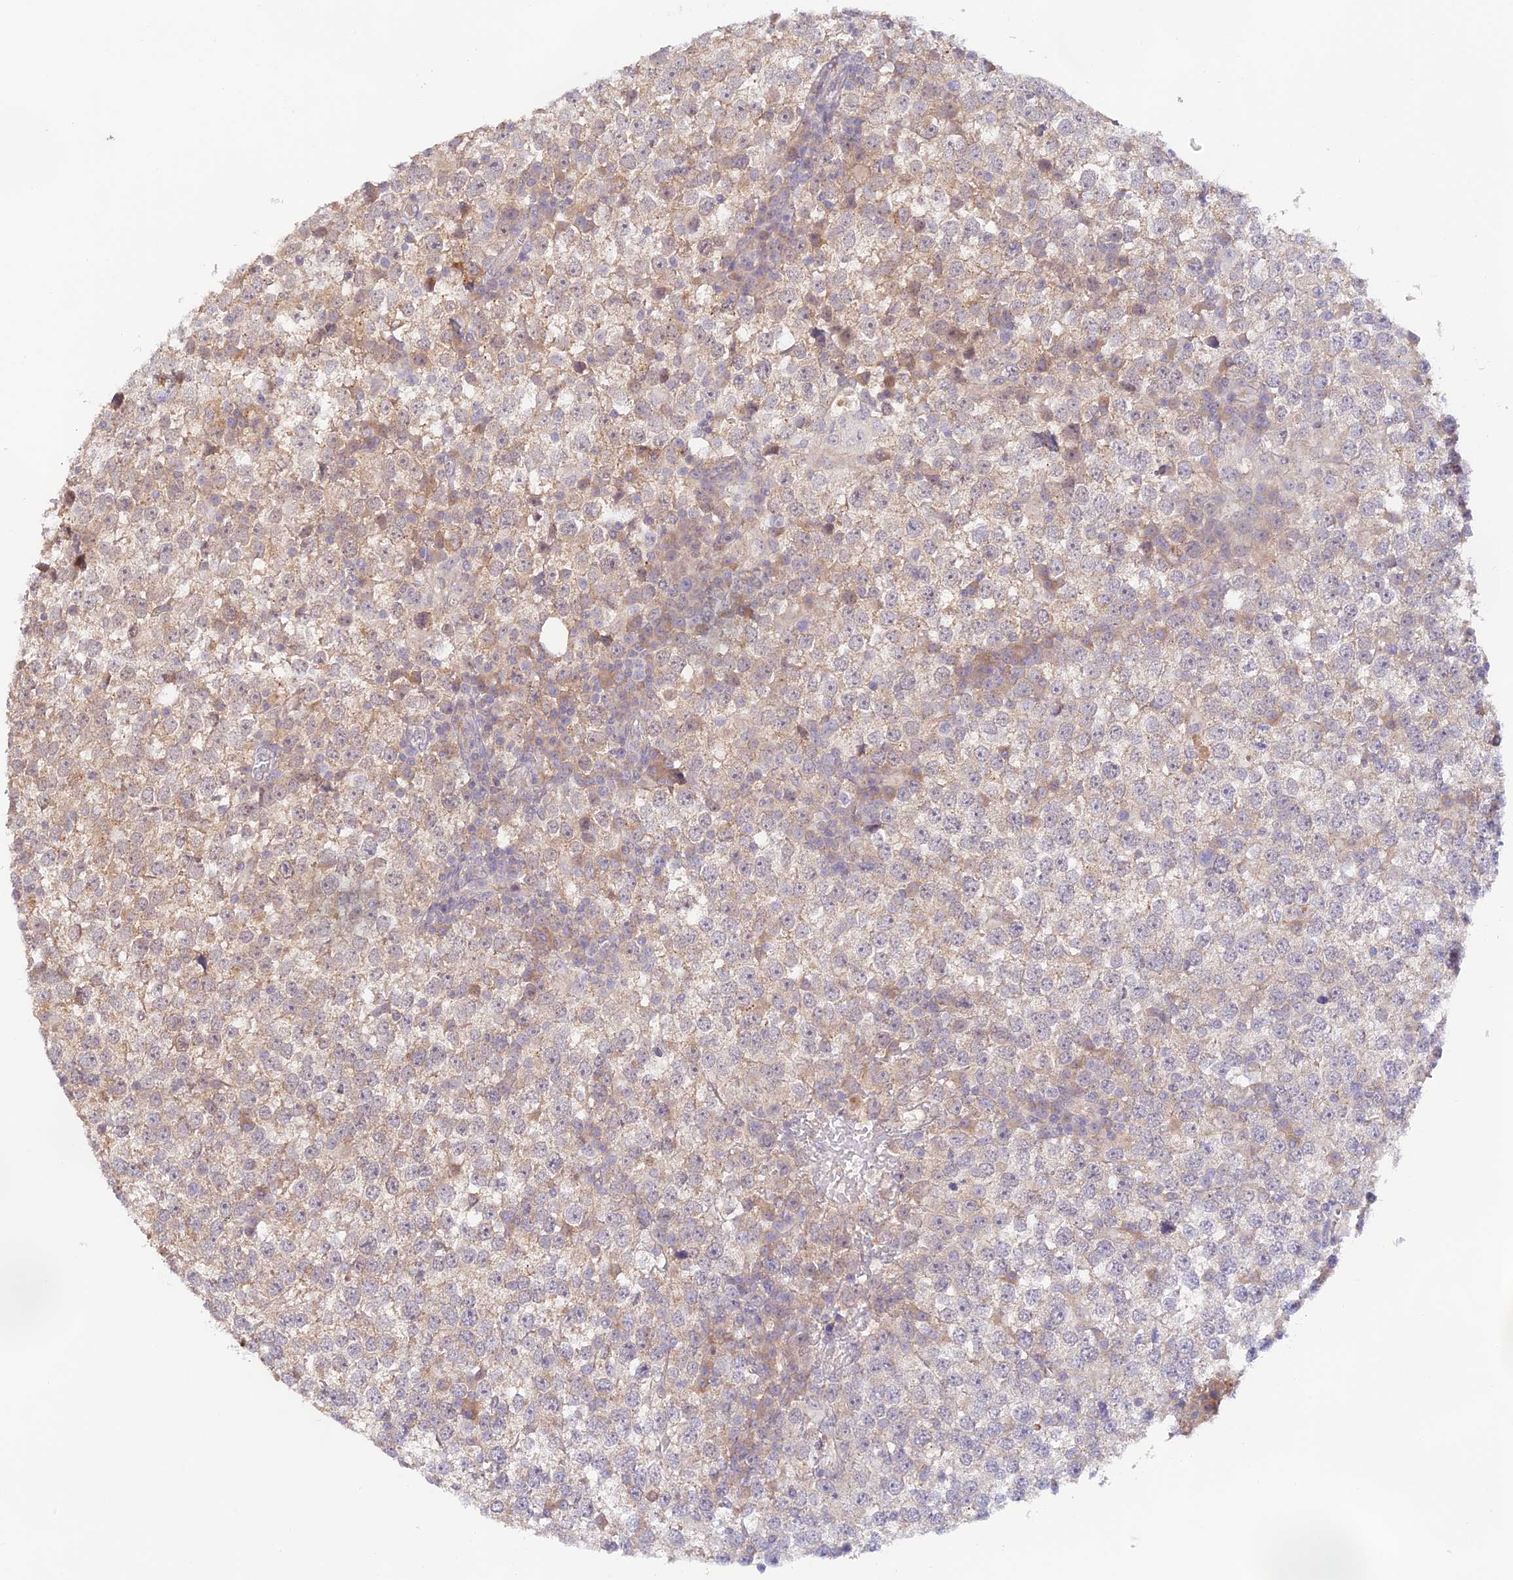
{"staining": {"intensity": "weak", "quantity": "25%-75%", "location": "cytoplasmic/membranous"}, "tissue": "testis cancer", "cell_type": "Tumor cells", "image_type": "cancer", "snomed": [{"axis": "morphology", "description": "Seminoma, NOS"}, {"axis": "topography", "description": "Testis"}], "caption": "High-magnification brightfield microscopy of testis seminoma stained with DAB (3,3'-diaminobenzidine) (brown) and counterstained with hematoxylin (blue). tumor cells exhibit weak cytoplasmic/membranous expression is appreciated in about25%-75% of cells.", "gene": "CAMSAP3", "patient": {"sex": "male", "age": 65}}